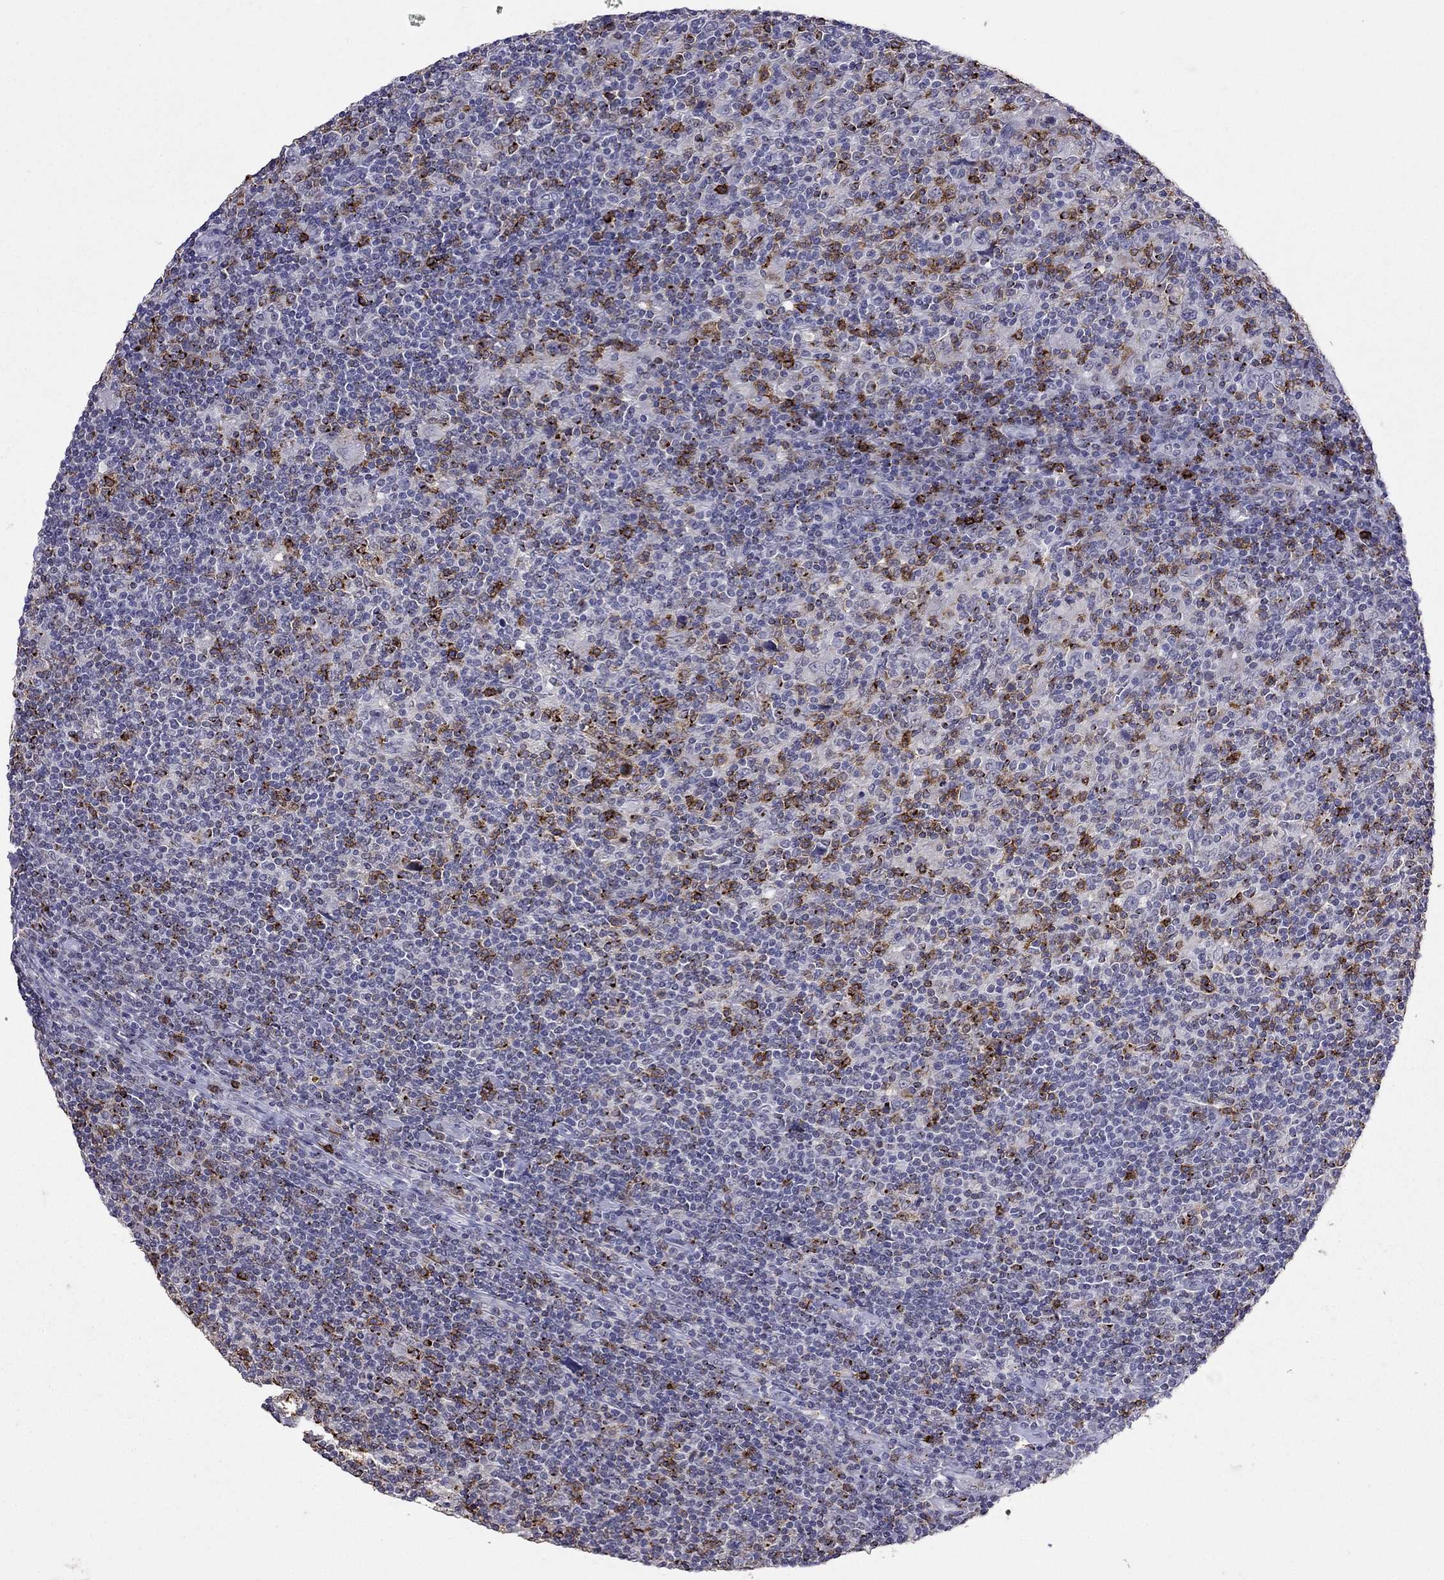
{"staining": {"intensity": "negative", "quantity": "none", "location": "none"}, "tissue": "lymphoma", "cell_type": "Tumor cells", "image_type": "cancer", "snomed": [{"axis": "morphology", "description": "Hodgkin's disease, NOS"}, {"axis": "topography", "description": "Lymph node"}], "caption": "The immunohistochemistry histopathology image has no significant expression in tumor cells of Hodgkin's disease tissue.", "gene": "CD8B", "patient": {"sex": "male", "age": 40}}